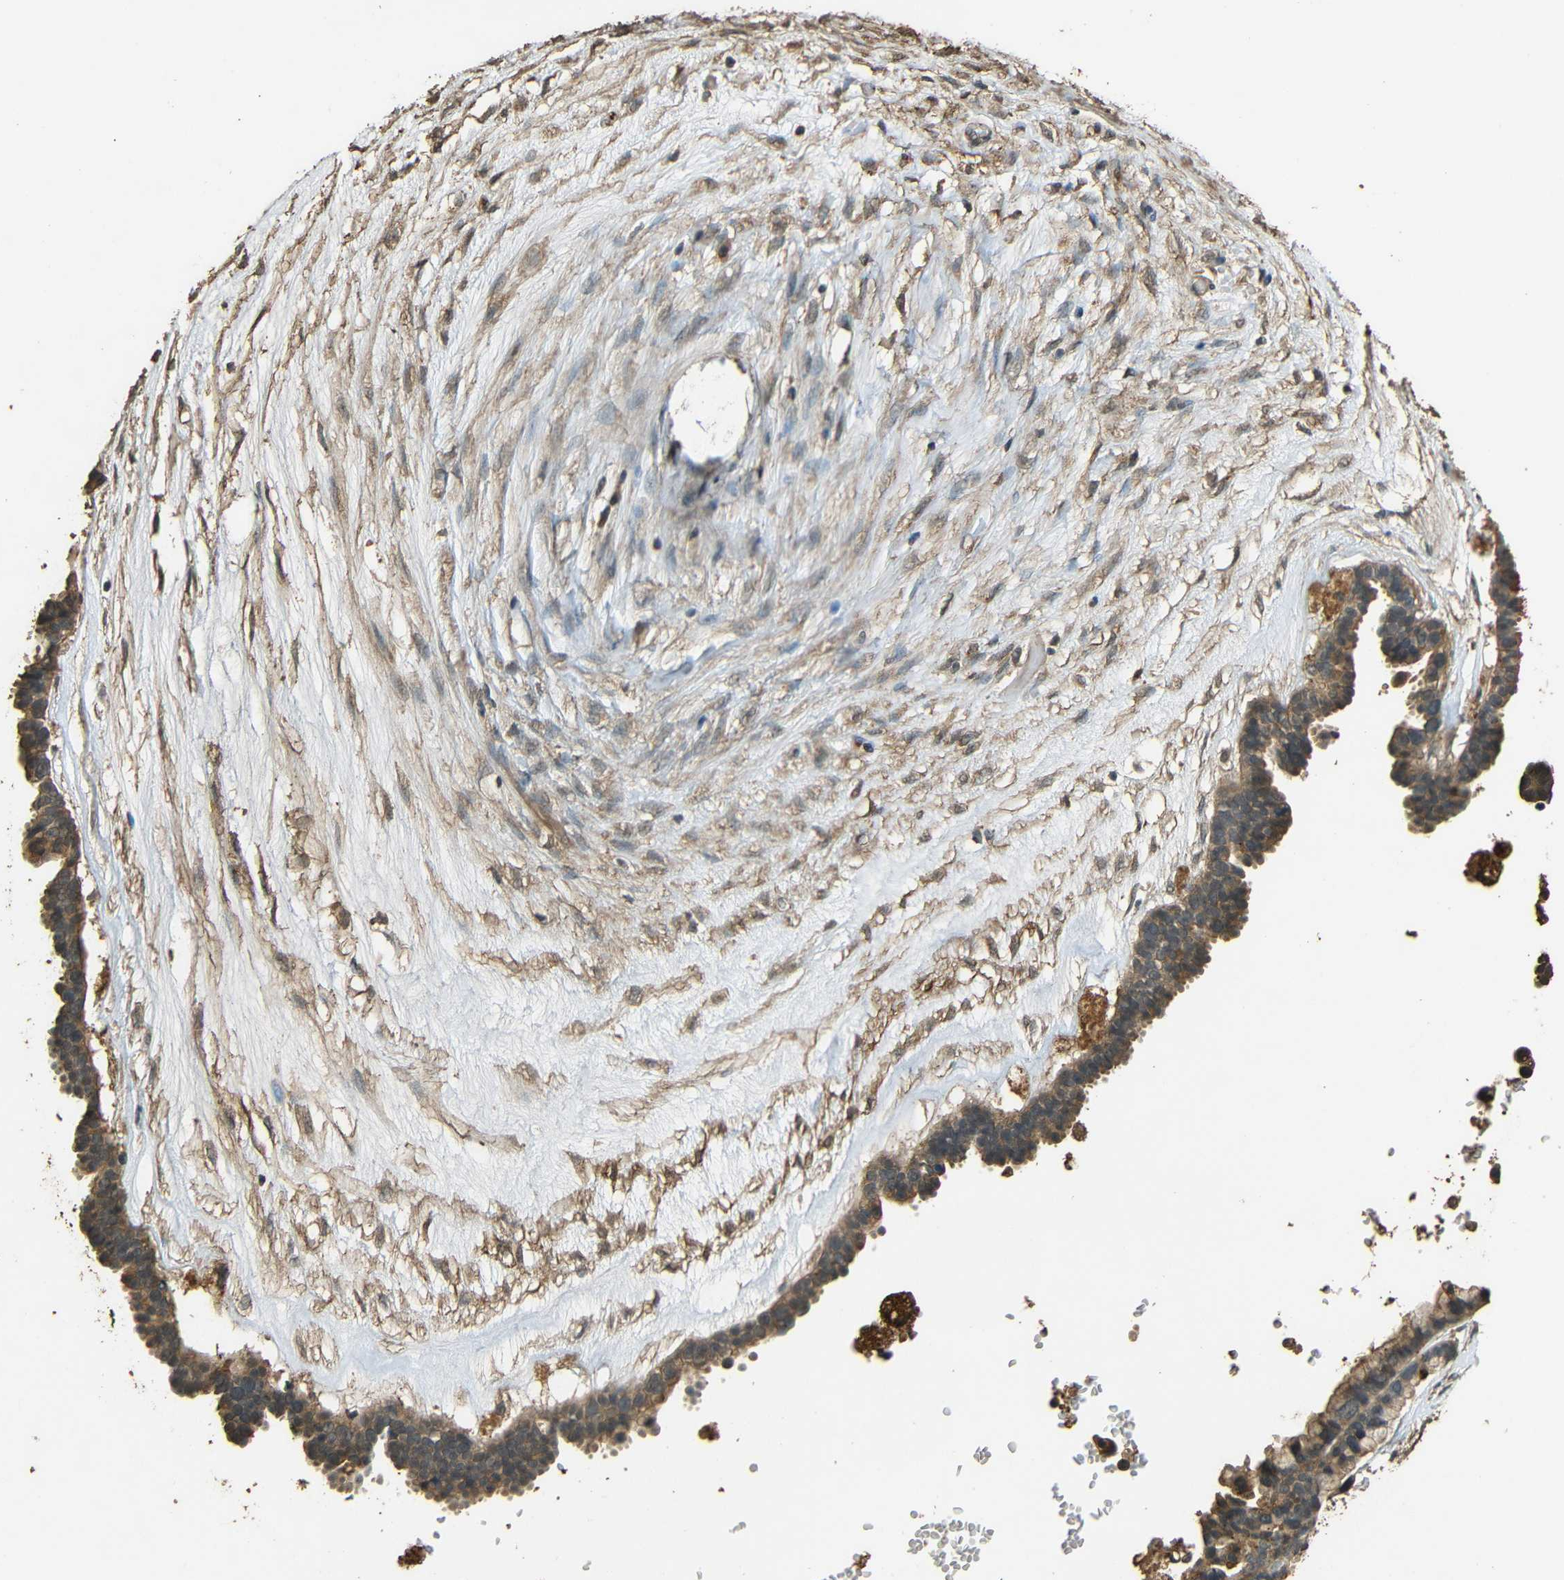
{"staining": {"intensity": "moderate", "quantity": ">75%", "location": "cytoplasmic/membranous"}, "tissue": "ovarian cancer", "cell_type": "Tumor cells", "image_type": "cancer", "snomed": [{"axis": "morphology", "description": "Cystadenocarcinoma, serous, NOS"}, {"axis": "topography", "description": "Ovary"}], "caption": "Ovarian serous cystadenocarcinoma was stained to show a protein in brown. There is medium levels of moderate cytoplasmic/membranous staining in about >75% of tumor cells. (Stains: DAB (3,3'-diaminobenzidine) in brown, nuclei in blue, Microscopy: brightfield microscopy at high magnification).", "gene": "PDE5A", "patient": {"sex": "female", "age": 56}}